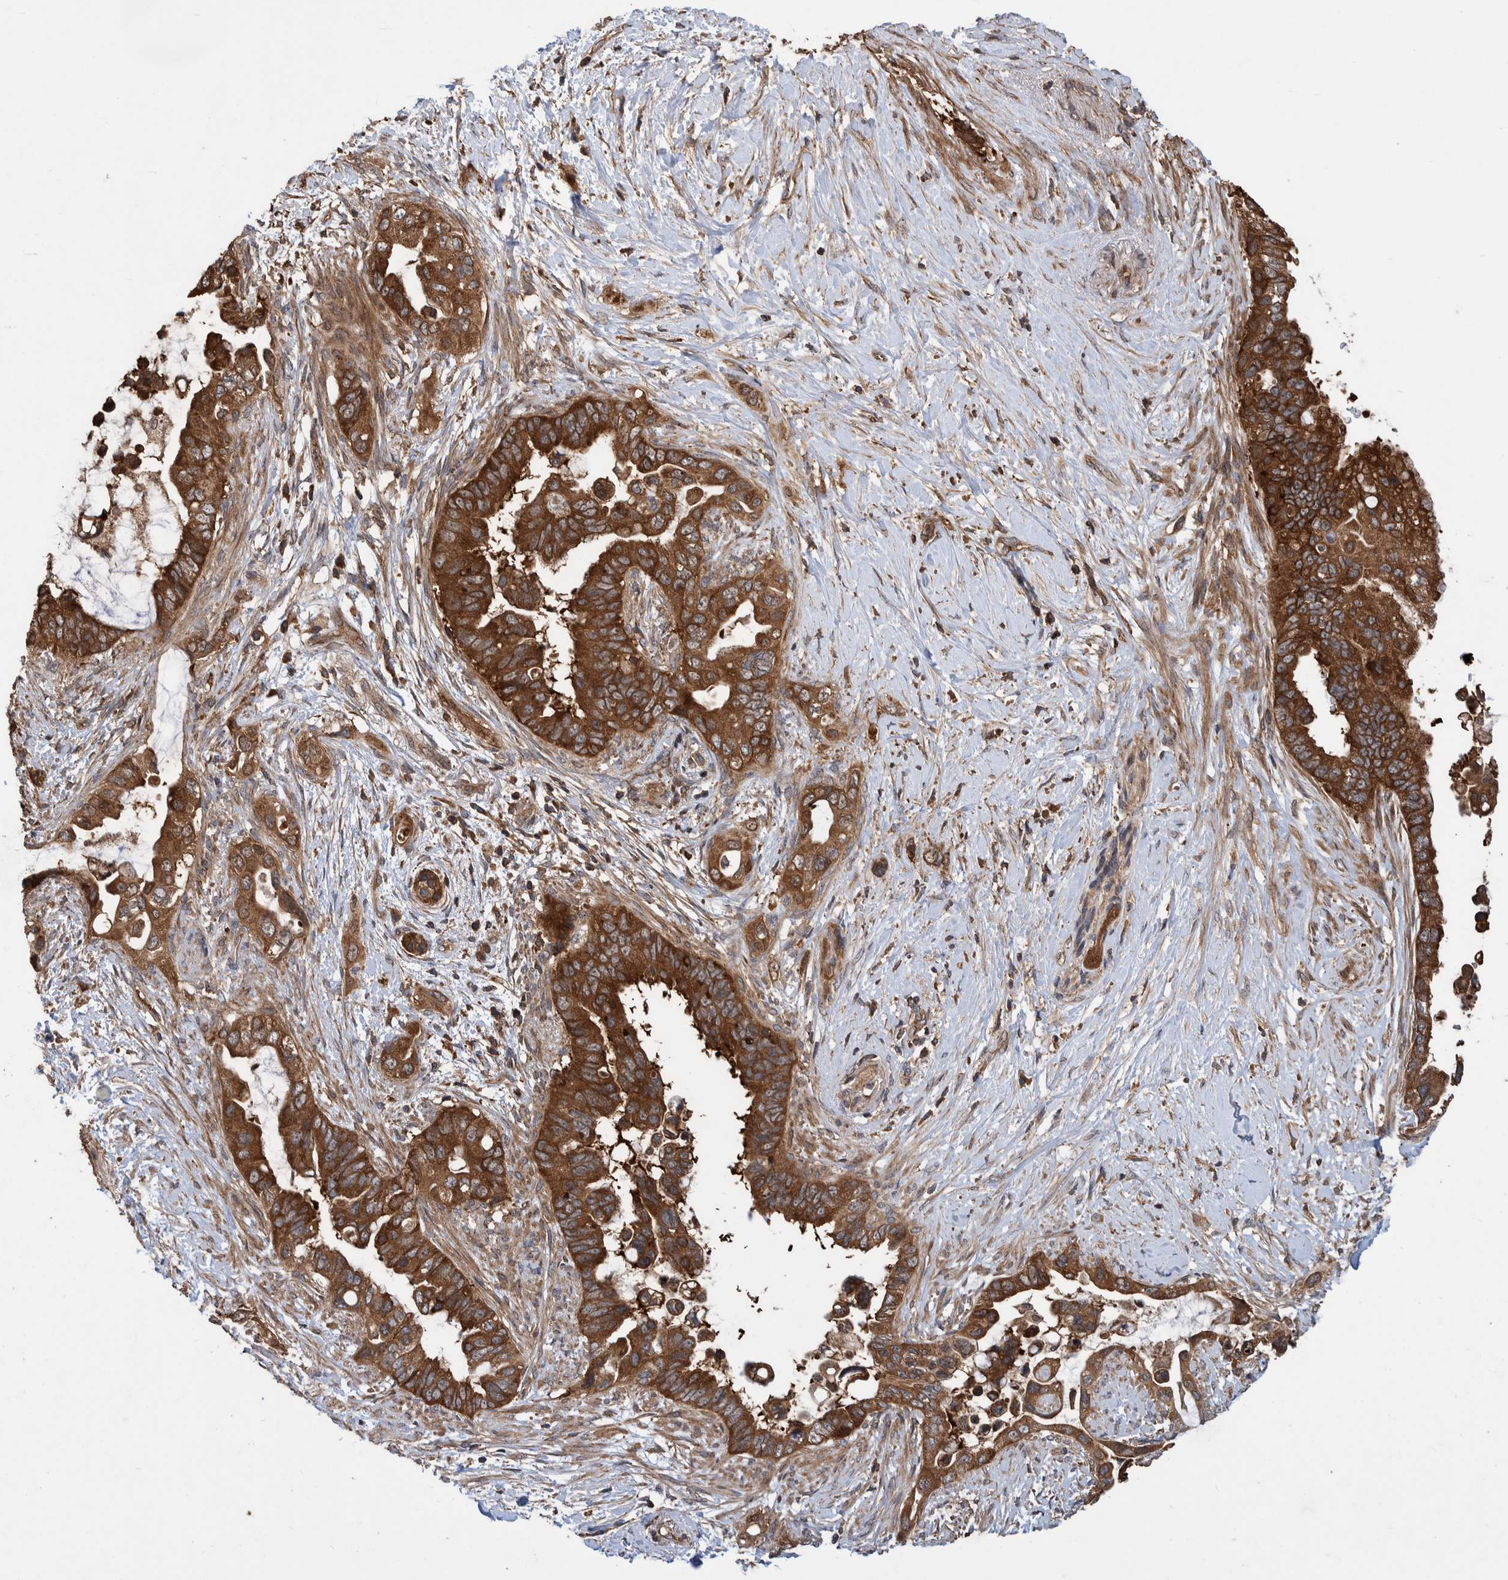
{"staining": {"intensity": "strong", "quantity": ">75%", "location": "cytoplasmic/membranous"}, "tissue": "pancreatic cancer", "cell_type": "Tumor cells", "image_type": "cancer", "snomed": [{"axis": "morphology", "description": "Adenocarcinoma, NOS"}, {"axis": "topography", "description": "Pancreas"}], "caption": "This micrograph shows immunohistochemistry staining of pancreatic adenocarcinoma, with high strong cytoplasmic/membranous positivity in about >75% of tumor cells.", "gene": "VBP1", "patient": {"sex": "female", "age": 56}}